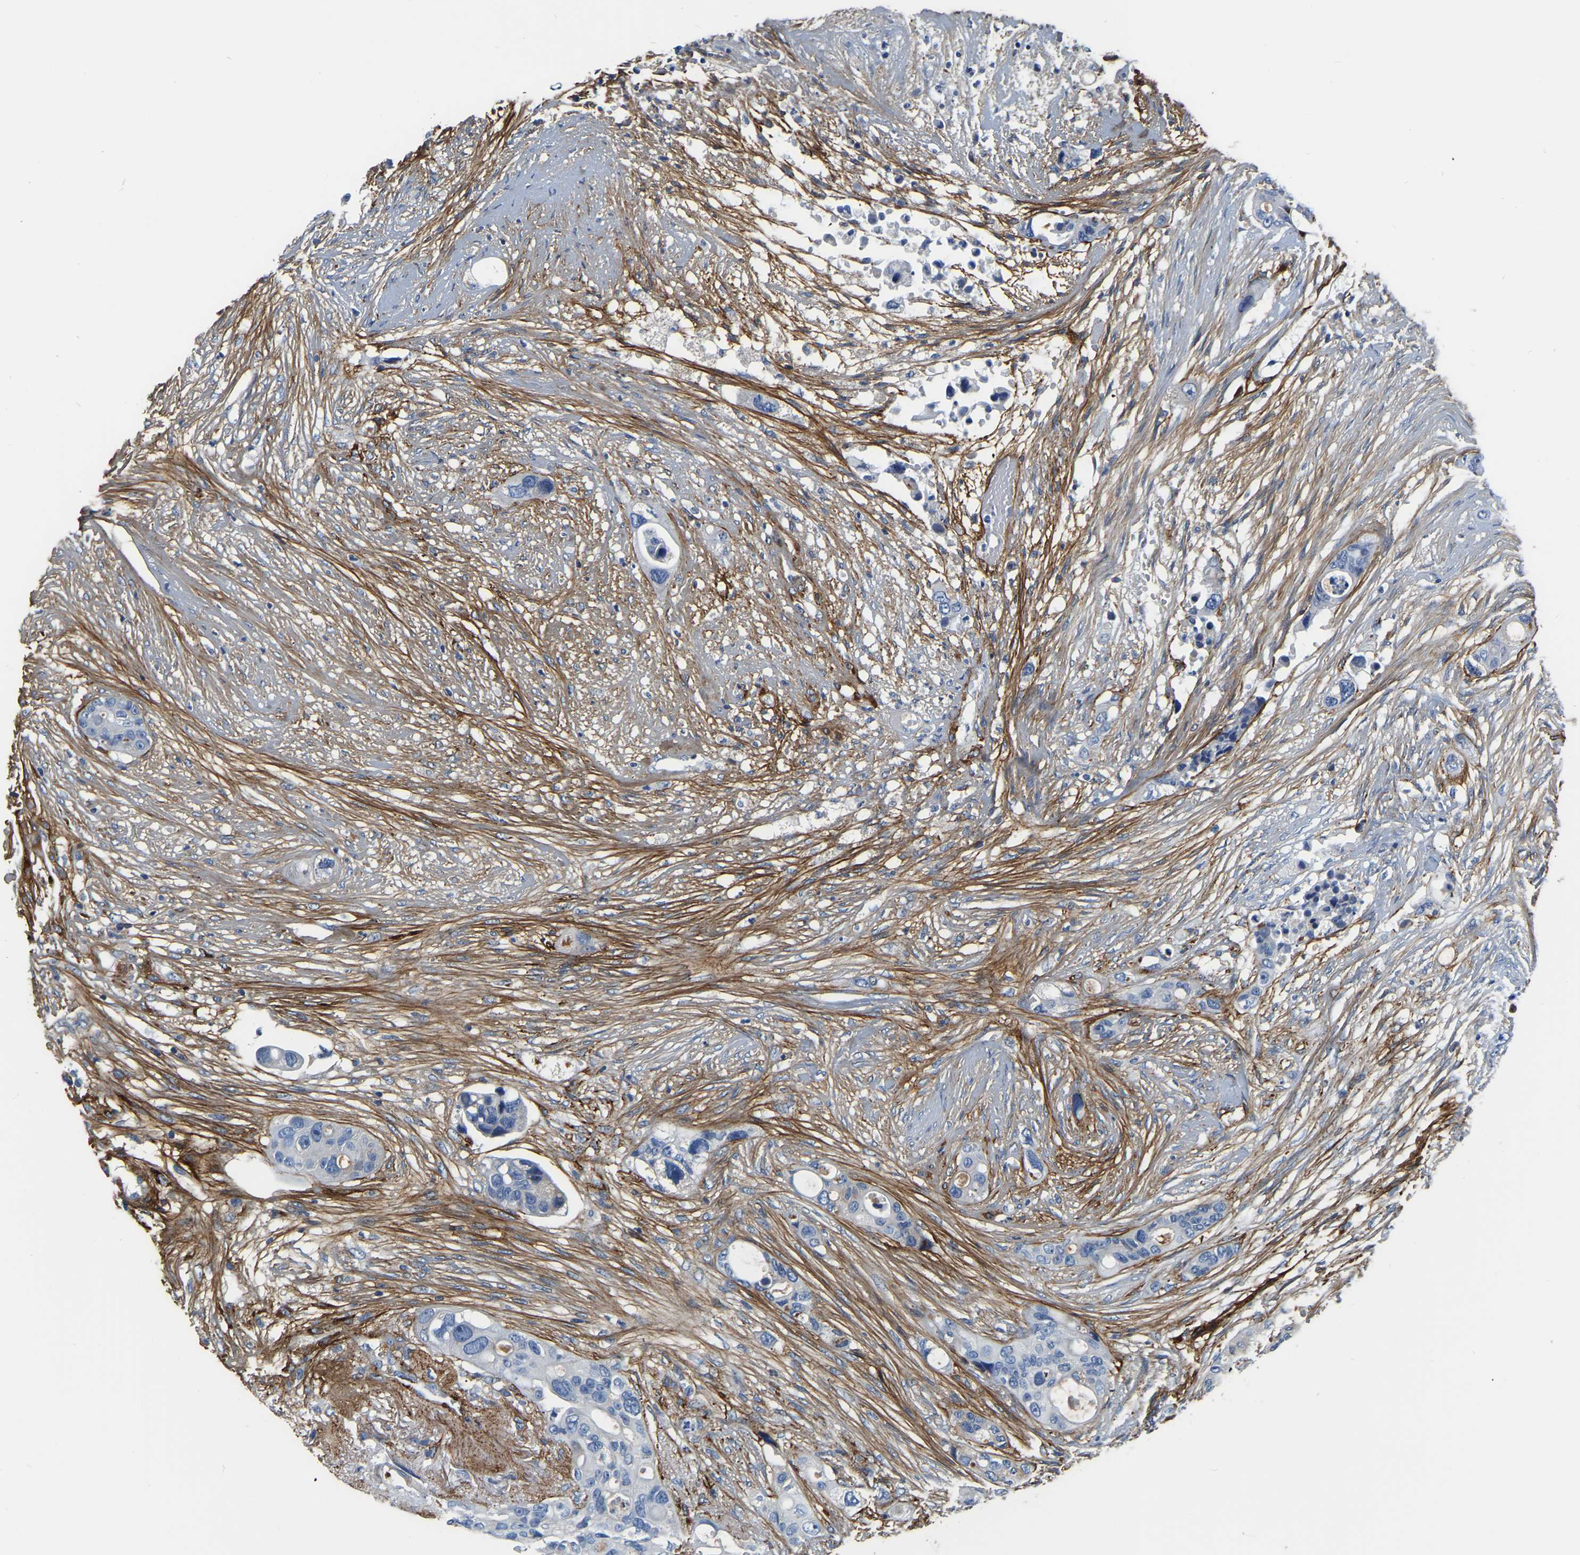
{"staining": {"intensity": "negative", "quantity": "none", "location": "none"}, "tissue": "colorectal cancer", "cell_type": "Tumor cells", "image_type": "cancer", "snomed": [{"axis": "morphology", "description": "Adenocarcinoma, NOS"}, {"axis": "topography", "description": "Colon"}], "caption": "The histopathology image displays no significant expression in tumor cells of colorectal cancer (adenocarcinoma). Brightfield microscopy of immunohistochemistry (IHC) stained with DAB (brown) and hematoxylin (blue), captured at high magnification.", "gene": "COL6A1", "patient": {"sex": "female", "age": 57}}